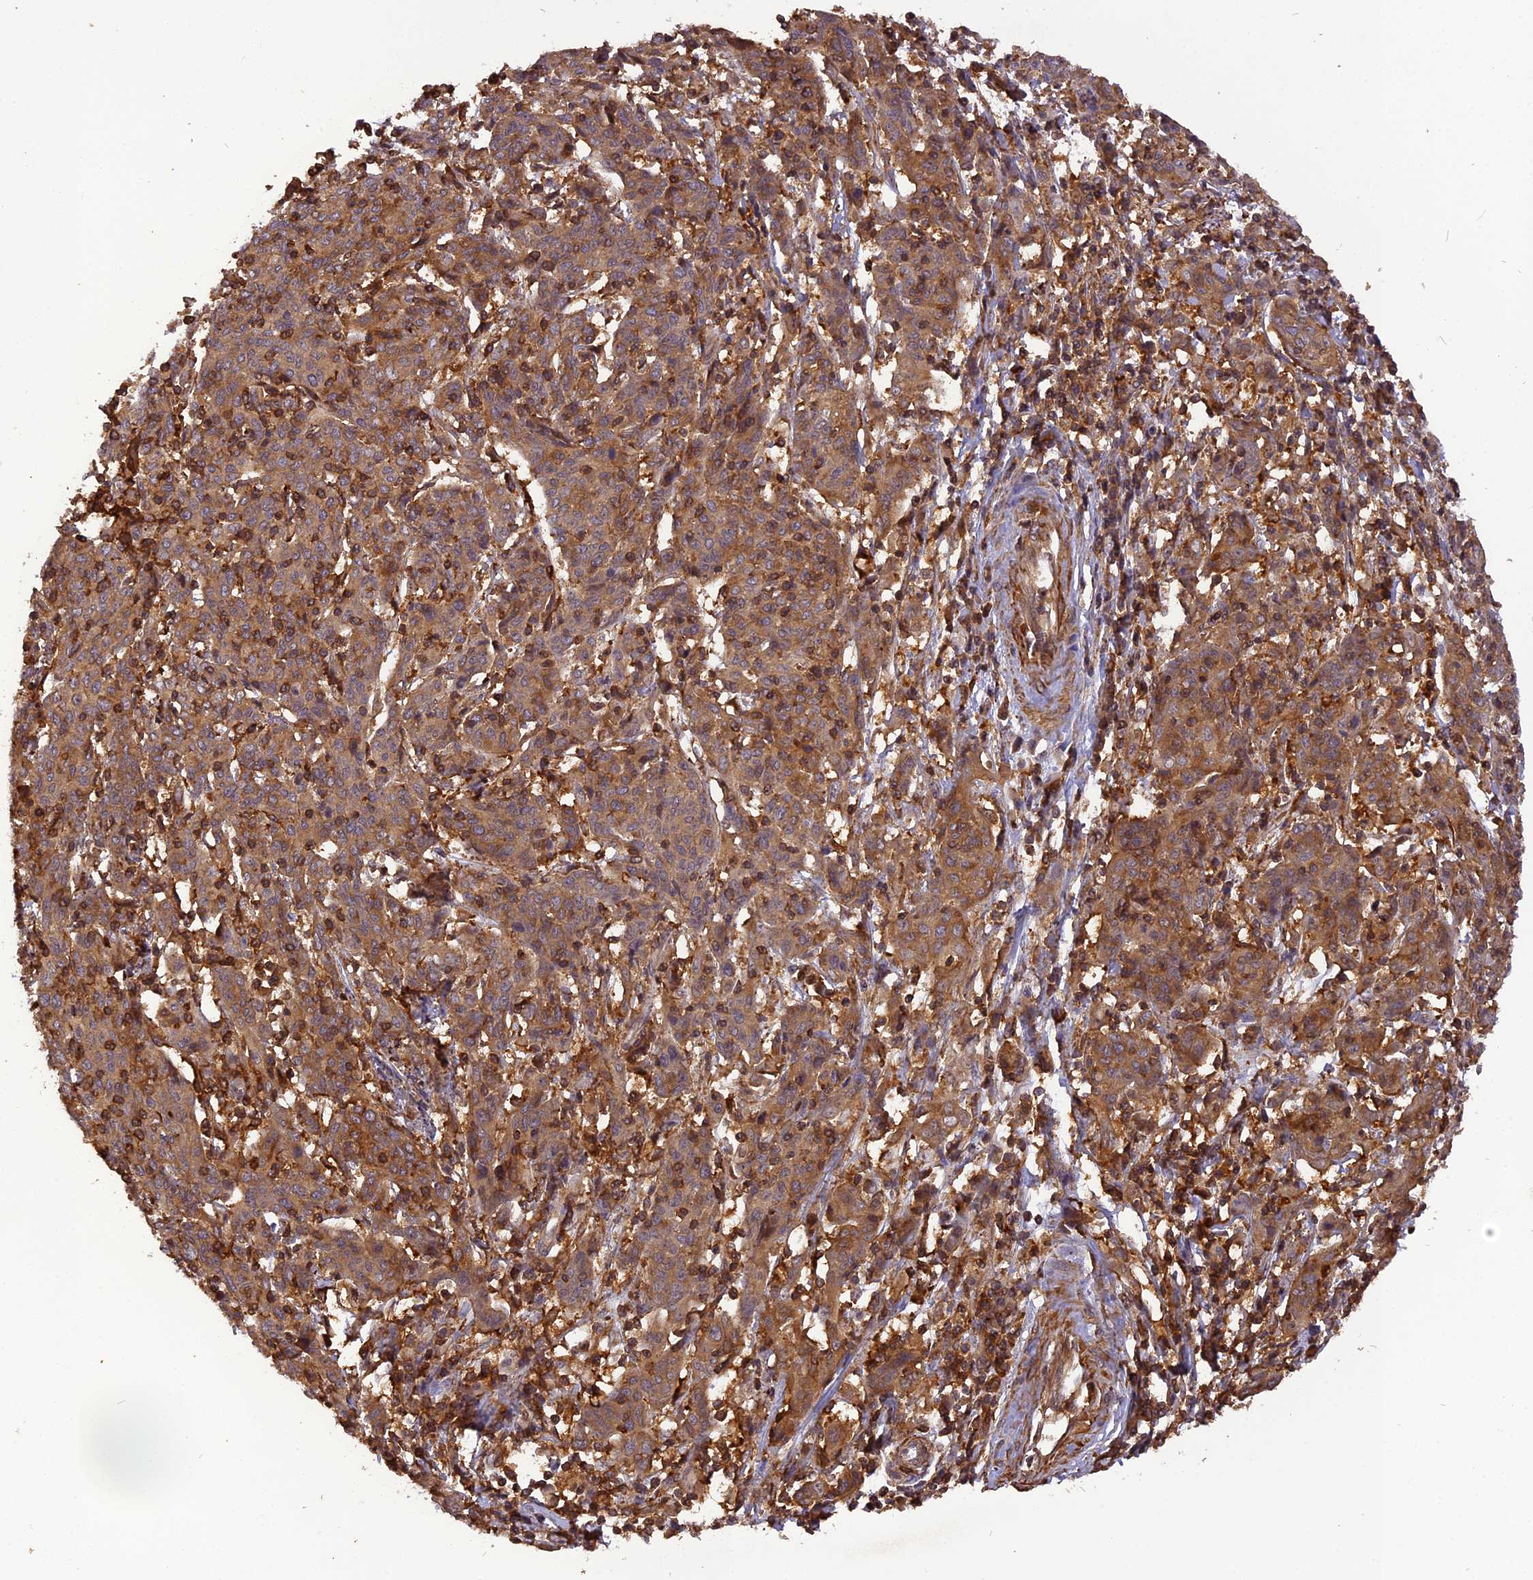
{"staining": {"intensity": "strong", "quantity": ">75%", "location": "cytoplasmic/membranous"}, "tissue": "cervical cancer", "cell_type": "Tumor cells", "image_type": "cancer", "snomed": [{"axis": "morphology", "description": "Squamous cell carcinoma, NOS"}, {"axis": "topography", "description": "Cervix"}], "caption": "Tumor cells exhibit high levels of strong cytoplasmic/membranous positivity in about >75% of cells in squamous cell carcinoma (cervical).", "gene": "STOML1", "patient": {"sex": "female", "age": 67}}